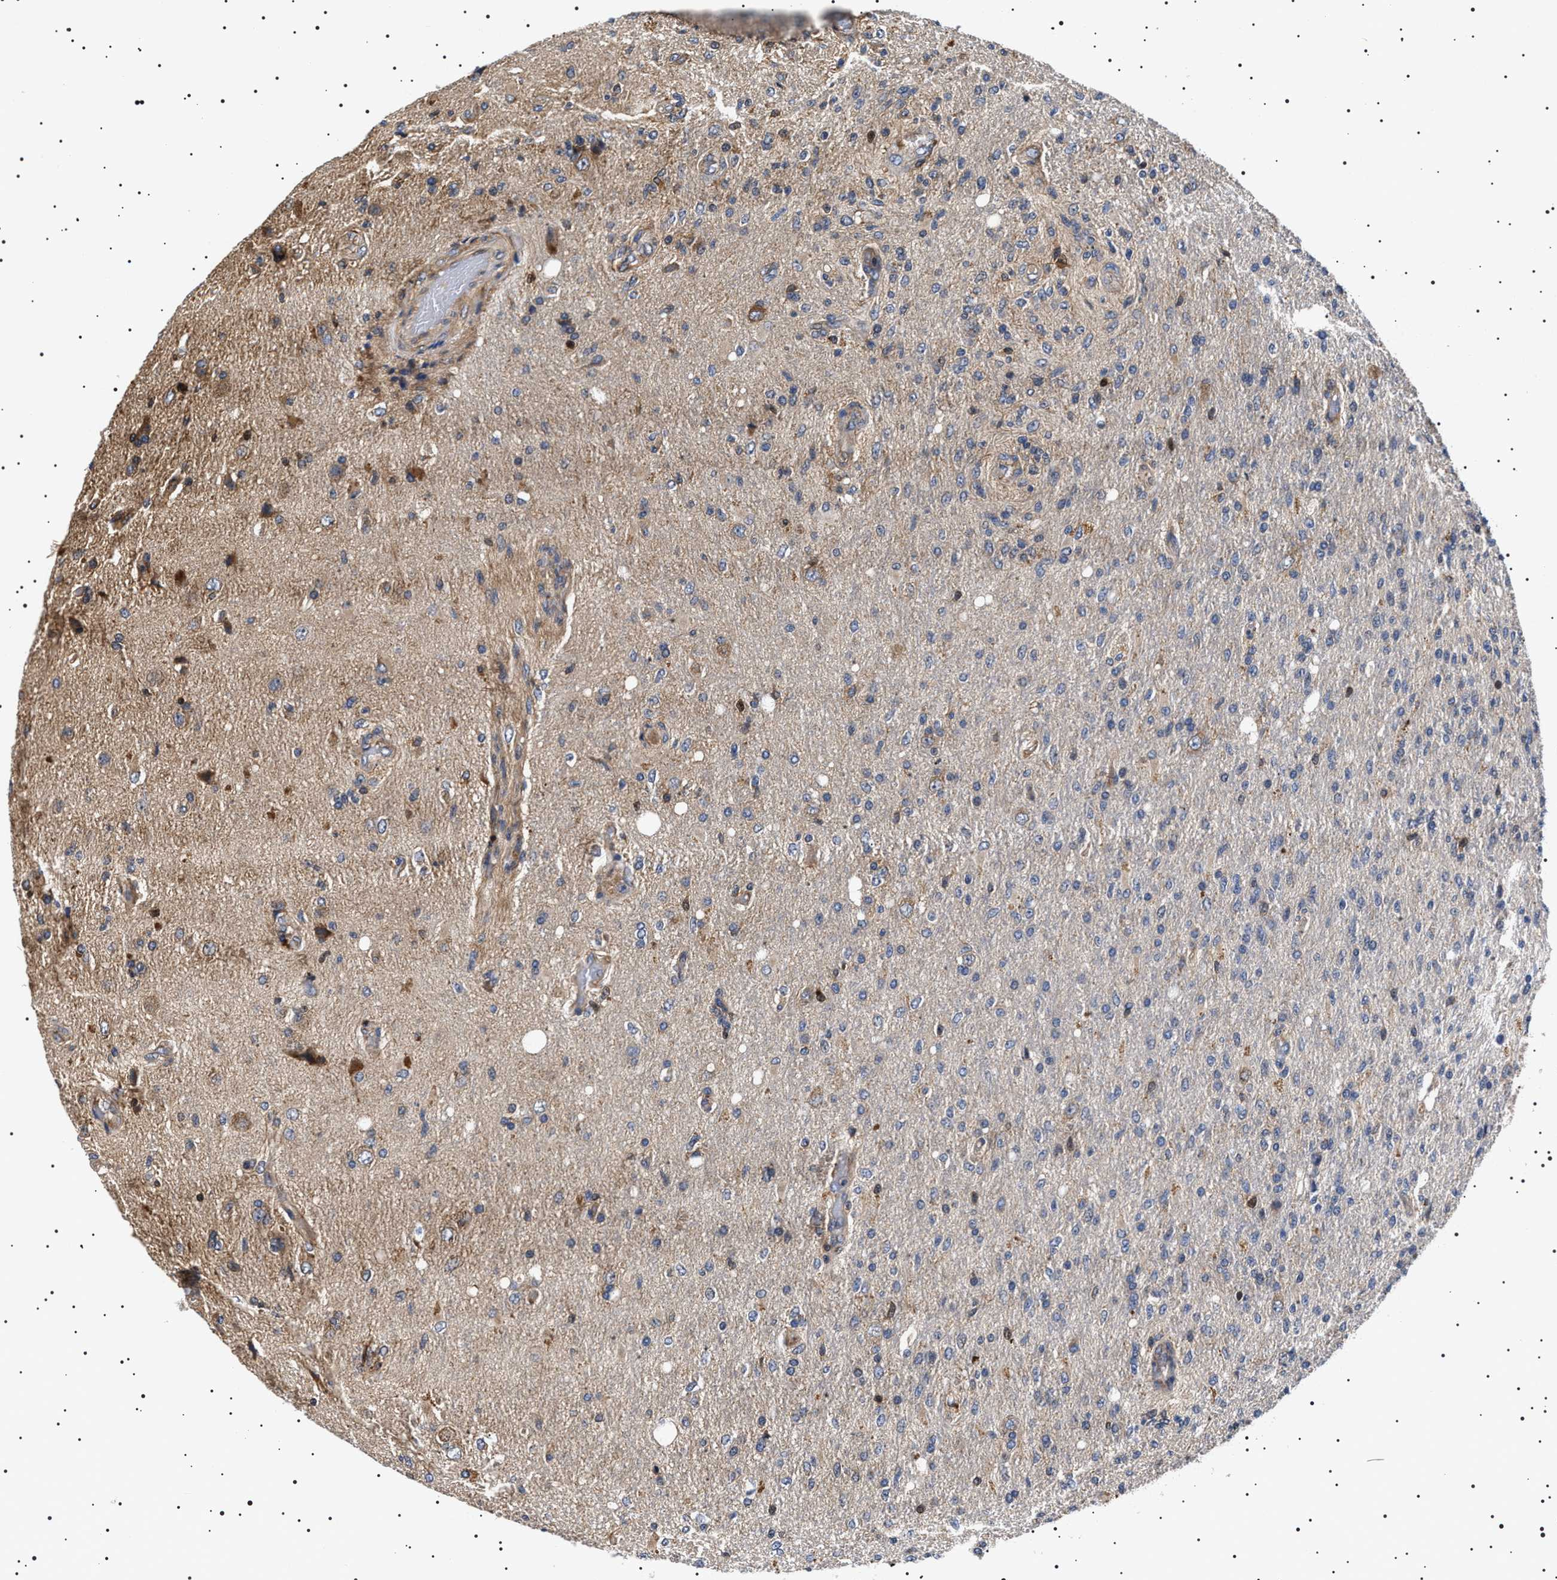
{"staining": {"intensity": "negative", "quantity": "none", "location": "none"}, "tissue": "glioma", "cell_type": "Tumor cells", "image_type": "cancer", "snomed": [{"axis": "morphology", "description": "Normal tissue, NOS"}, {"axis": "morphology", "description": "Glioma, malignant, High grade"}, {"axis": "topography", "description": "Cerebral cortex"}], "caption": "Immunohistochemistry (IHC) of human high-grade glioma (malignant) demonstrates no expression in tumor cells. (DAB IHC, high magnification).", "gene": "SLC4A7", "patient": {"sex": "male", "age": 77}}